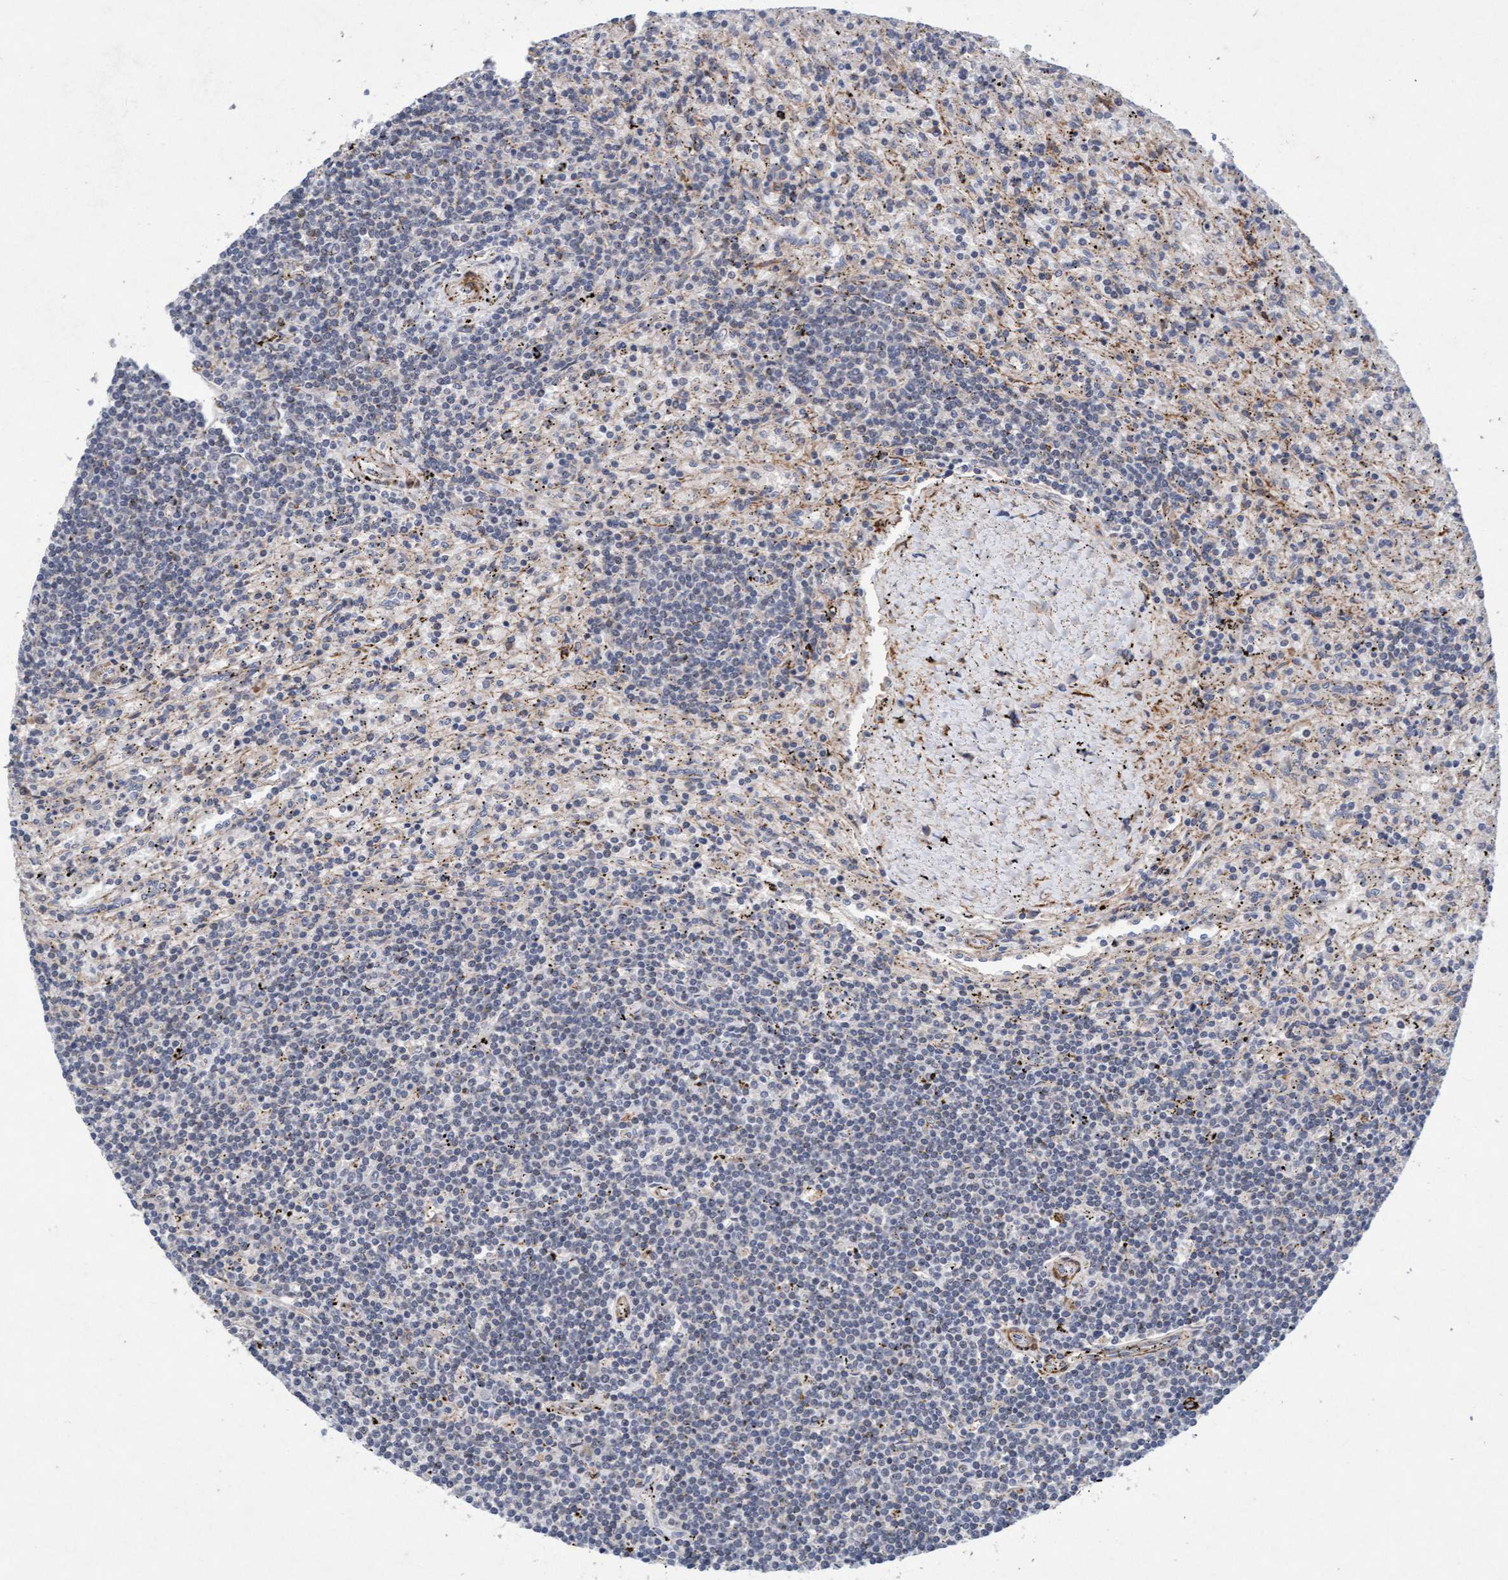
{"staining": {"intensity": "negative", "quantity": "none", "location": "none"}, "tissue": "lymphoma", "cell_type": "Tumor cells", "image_type": "cancer", "snomed": [{"axis": "morphology", "description": "Malignant lymphoma, non-Hodgkin's type, Low grade"}, {"axis": "topography", "description": "Spleen"}], "caption": "A photomicrograph of lymphoma stained for a protein shows no brown staining in tumor cells.", "gene": "TMEM70", "patient": {"sex": "male", "age": 76}}